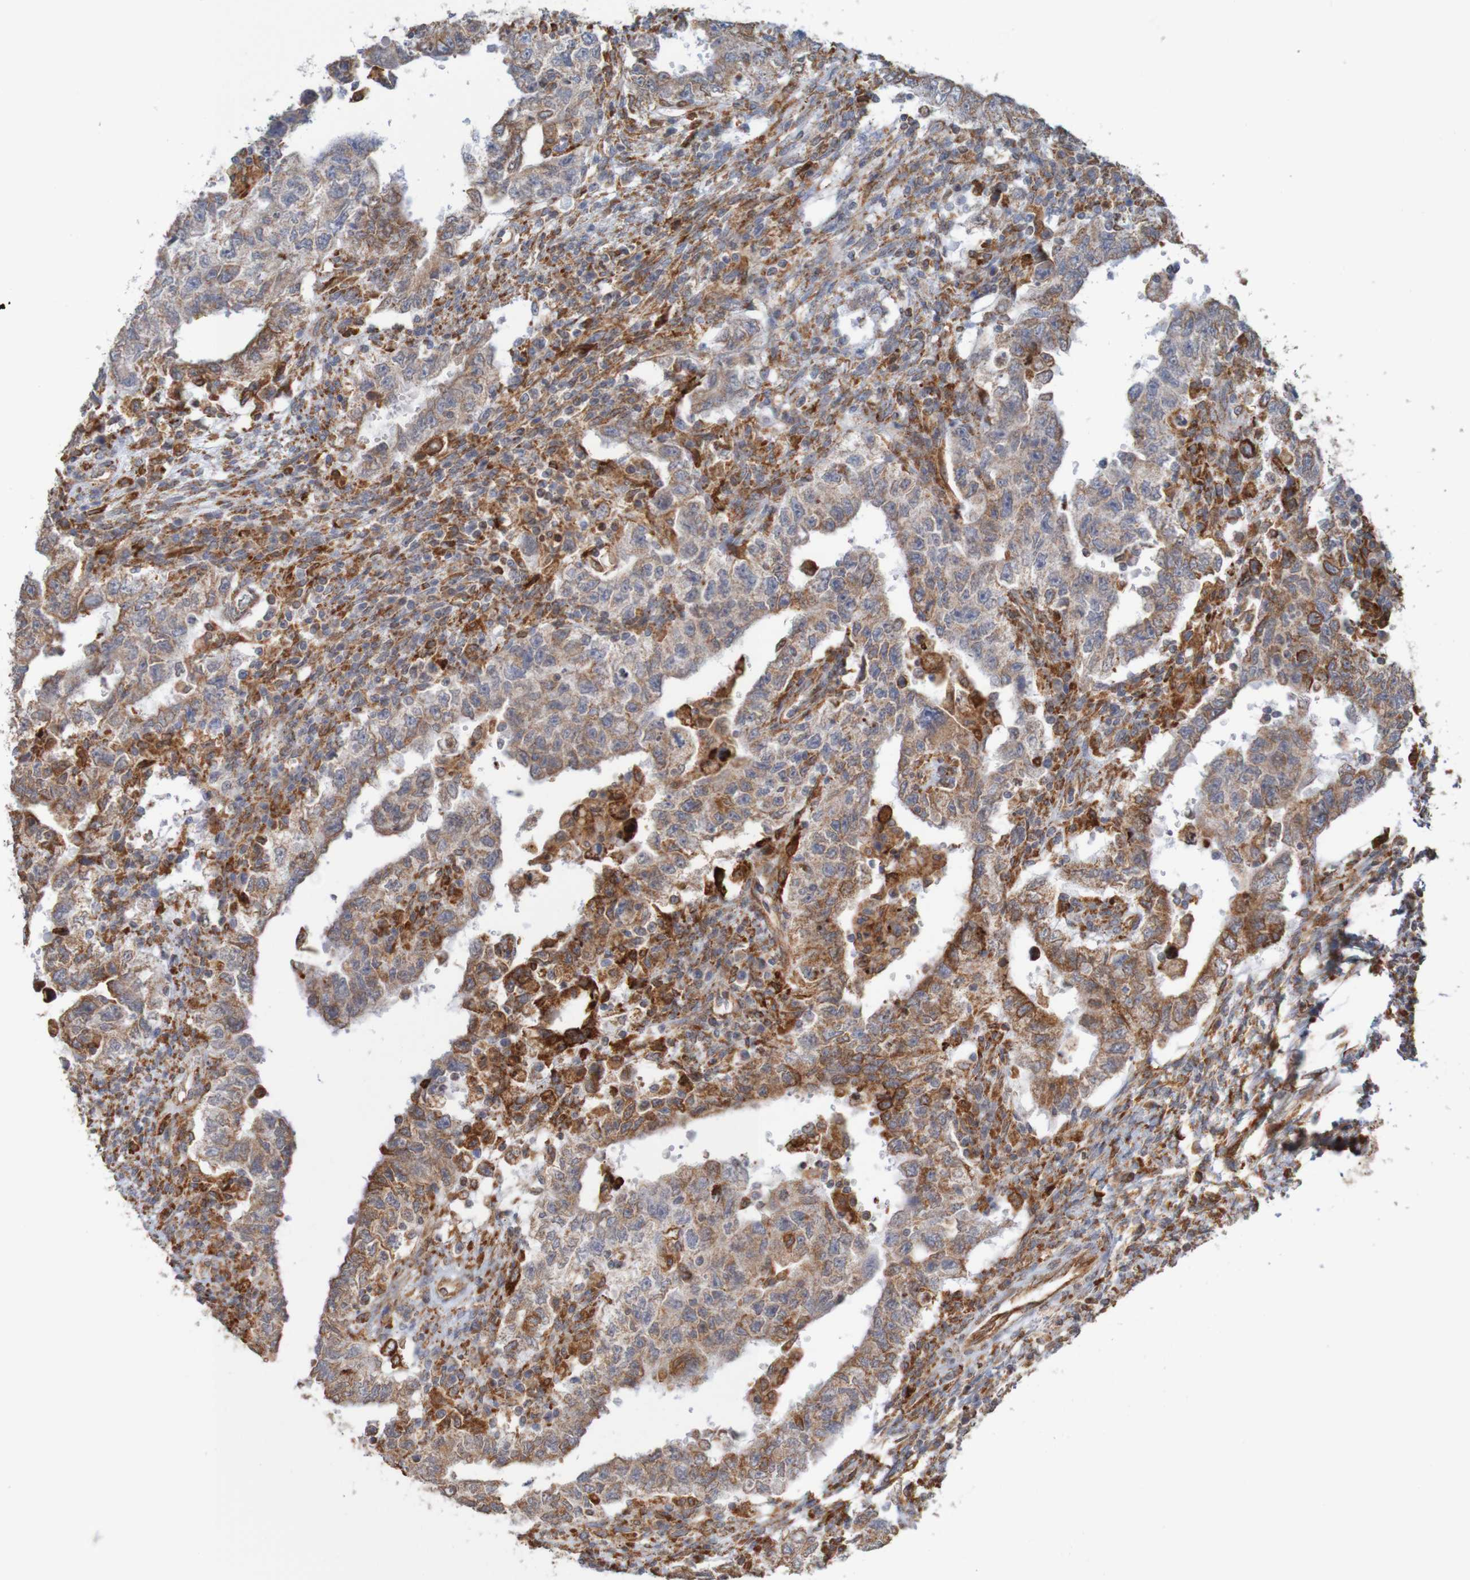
{"staining": {"intensity": "weak", "quantity": ">75%", "location": "cytoplasmic/membranous"}, "tissue": "testis cancer", "cell_type": "Tumor cells", "image_type": "cancer", "snomed": [{"axis": "morphology", "description": "Carcinoma, Embryonal, NOS"}, {"axis": "topography", "description": "Testis"}], "caption": "DAB immunohistochemical staining of testis cancer demonstrates weak cytoplasmic/membranous protein staining in approximately >75% of tumor cells. (Stains: DAB in brown, nuclei in blue, Microscopy: brightfield microscopy at high magnification).", "gene": "PDIA3", "patient": {"sex": "male", "age": 26}}